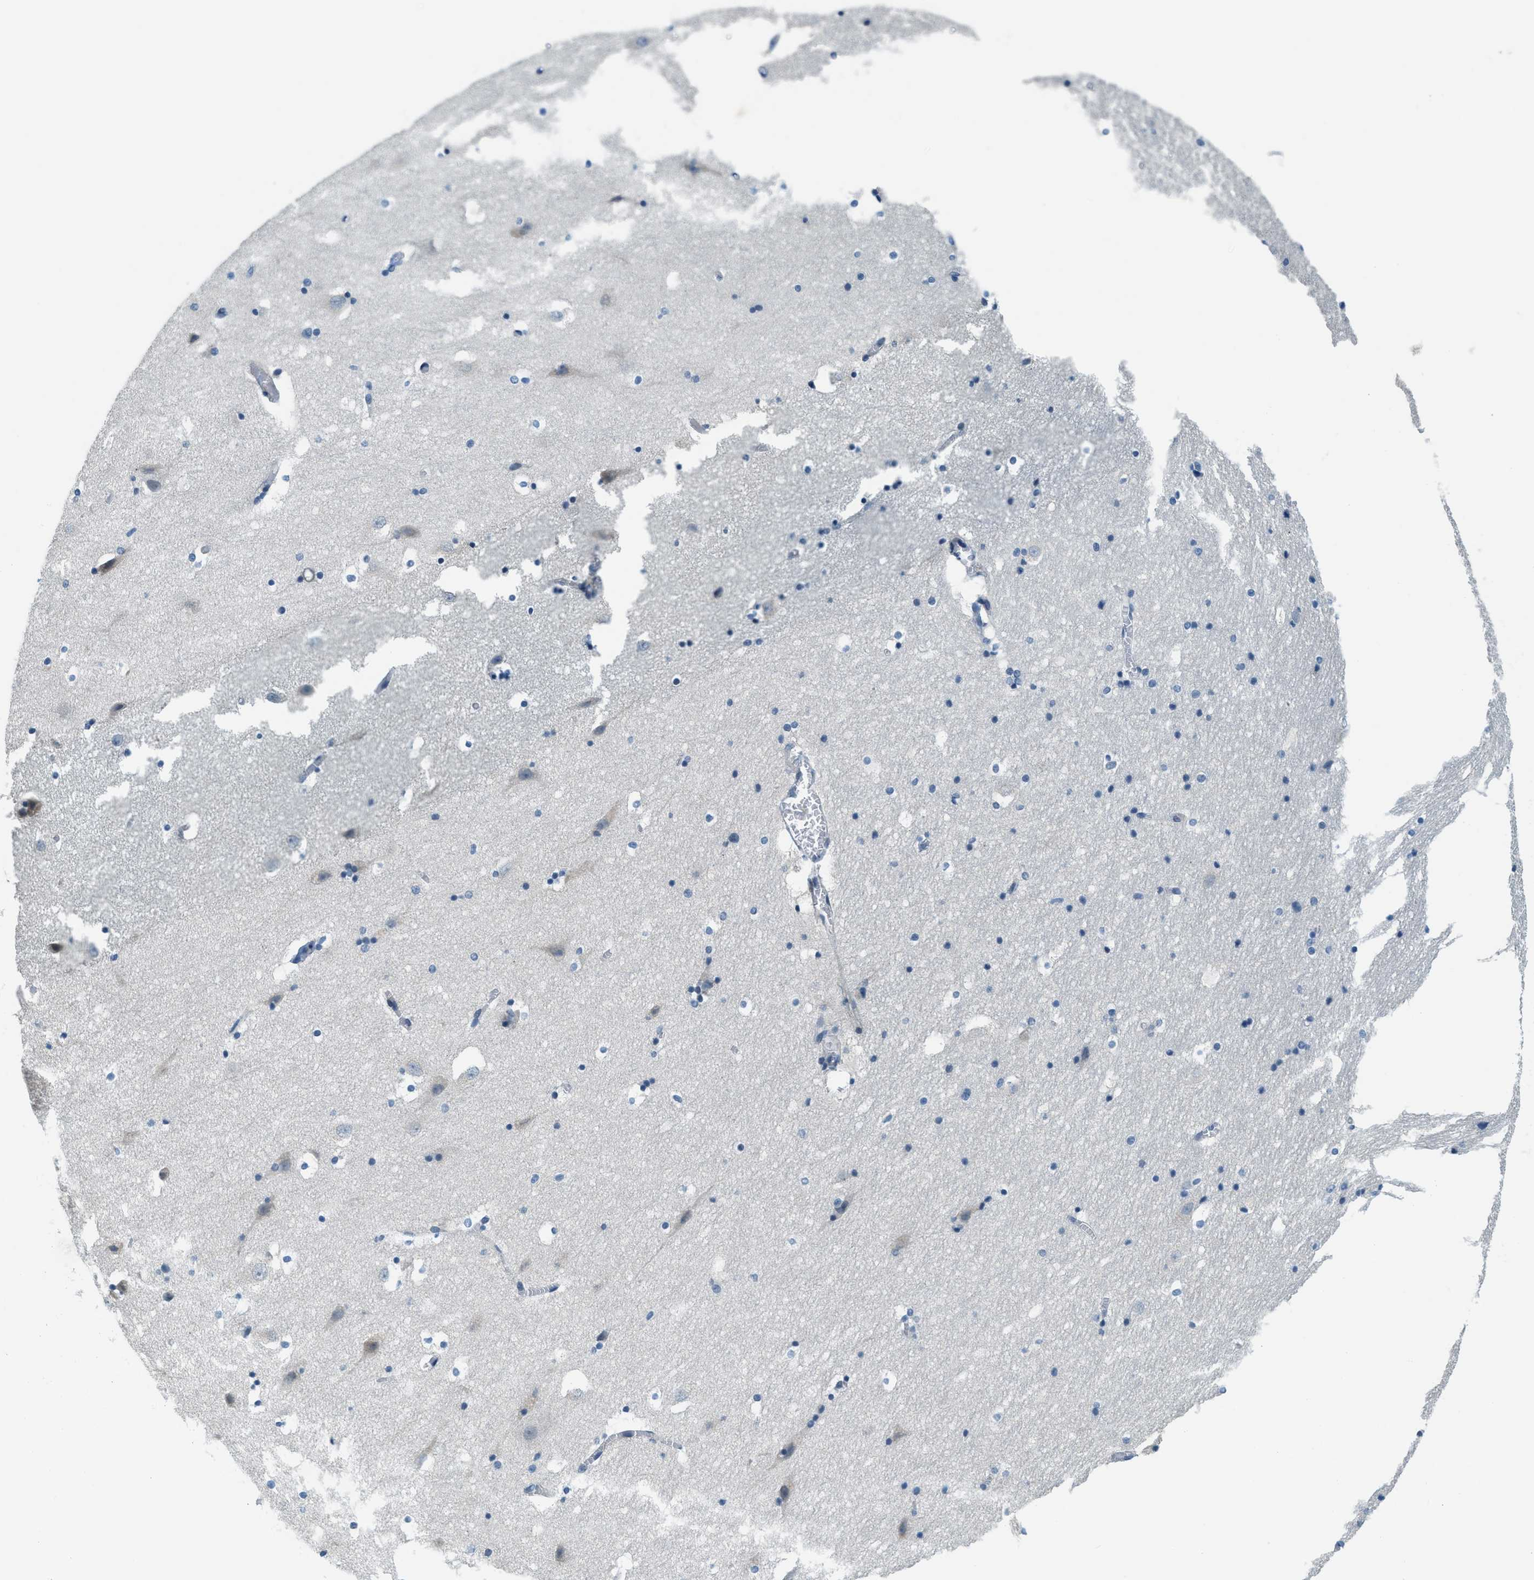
{"staining": {"intensity": "negative", "quantity": "none", "location": "none"}, "tissue": "hippocampus", "cell_type": "Glial cells", "image_type": "normal", "snomed": [{"axis": "morphology", "description": "Normal tissue, NOS"}, {"axis": "topography", "description": "Hippocampus"}], "caption": "Immunohistochemistry (IHC) histopathology image of unremarkable hippocampus stained for a protein (brown), which reveals no expression in glial cells.", "gene": "CYP4X1", "patient": {"sex": "male", "age": 45}}